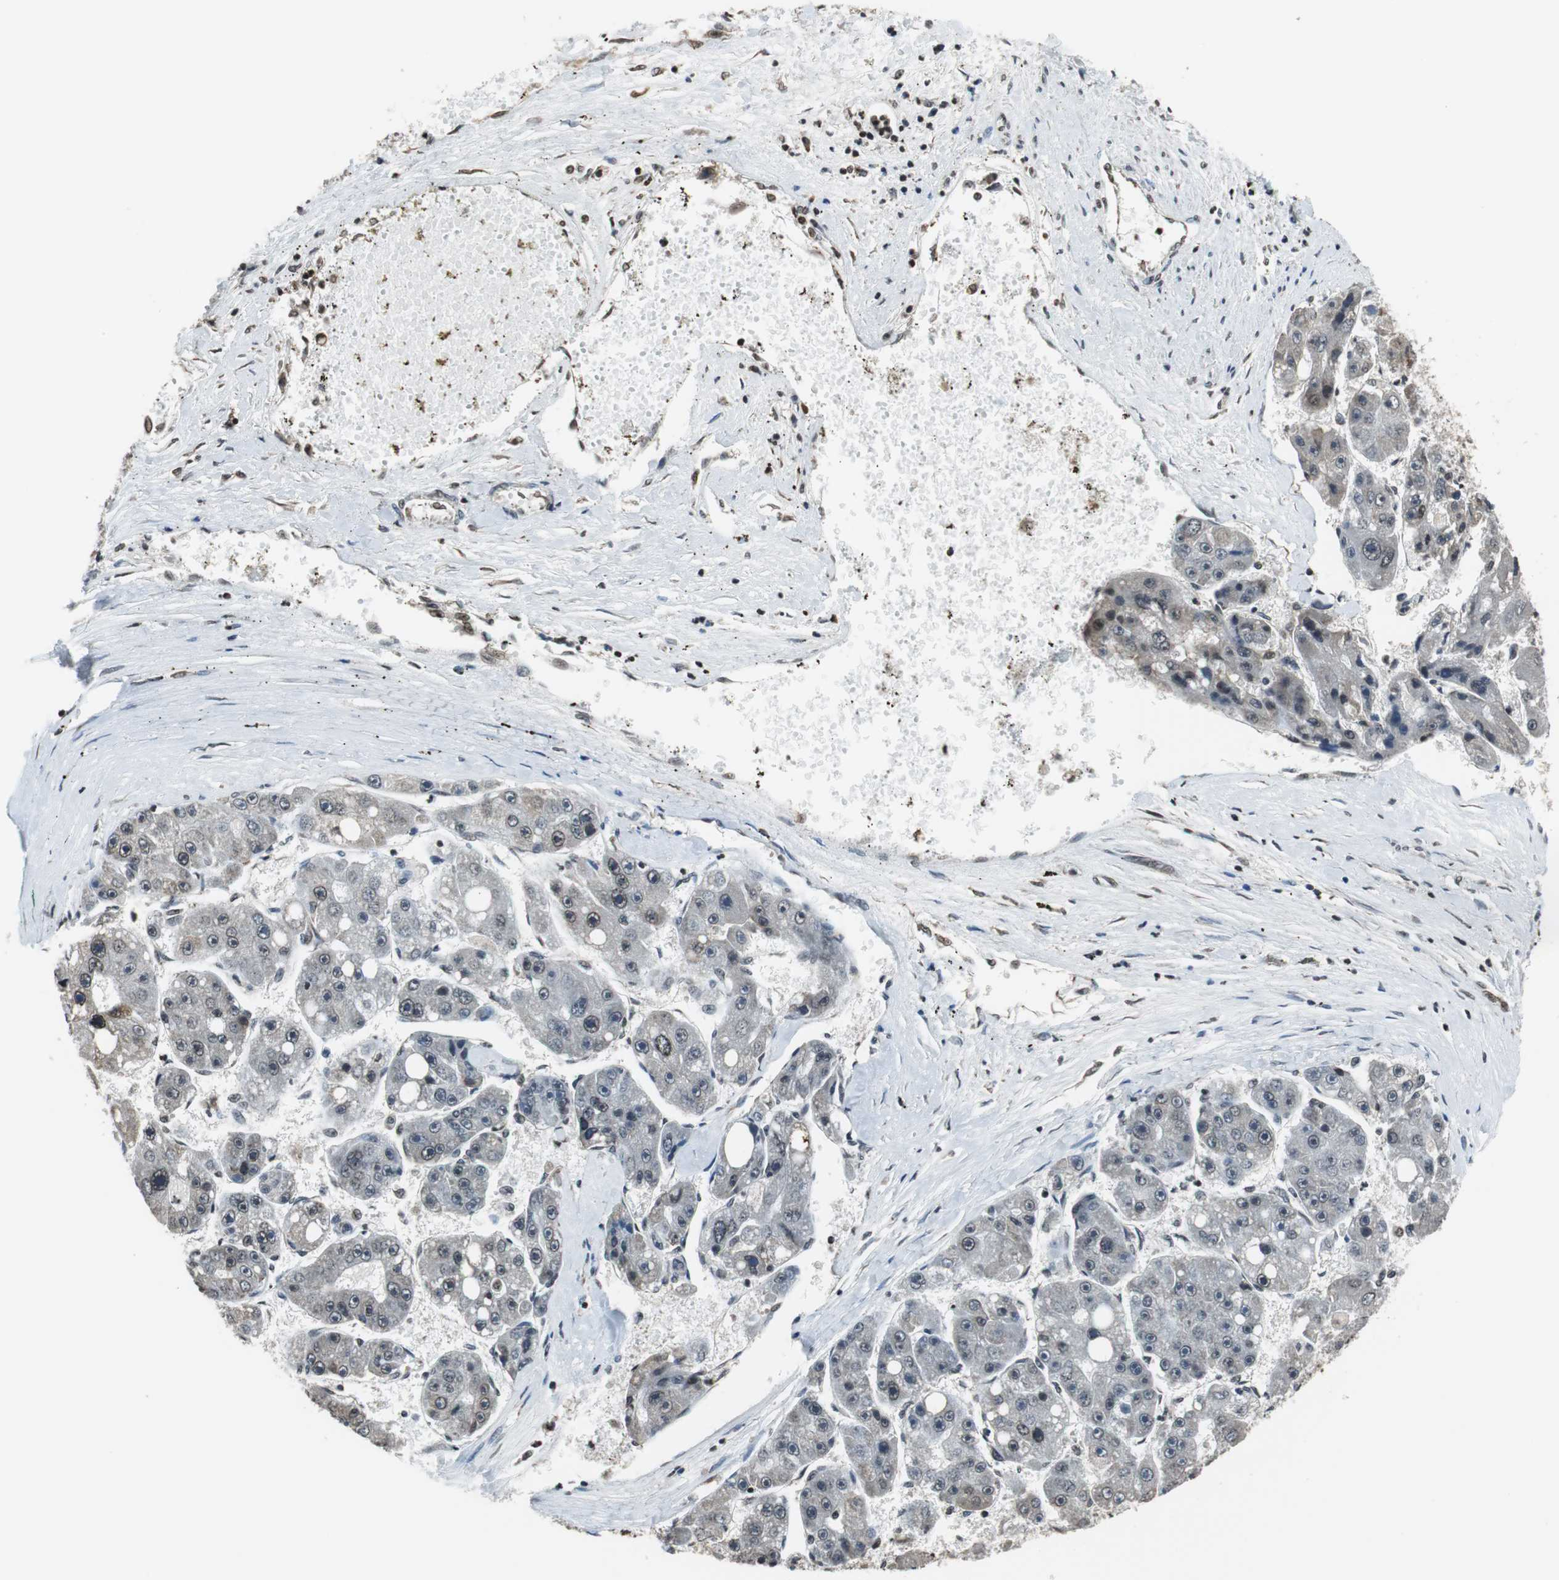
{"staining": {"intensity": "weak", "quantity": "<25%", "location": "cytoplasmic/membranous,nuclear"}, "tissue": "liver cancer", "cell_type": "Tumor cells", "image_type": "cancer", "snomed": [{"axis": "morphology", "description": "Carcinoma, Hepatocellular, NOS"}, {"axis": "topography", "description": "Liver"}], "caption": "The immunohistochemistry image has no significant positivity in tumor cells of hepatocellular carcinoma (liver) tissue.", "gene": "REST", "patient": {"sex": "female", "age": 61}}